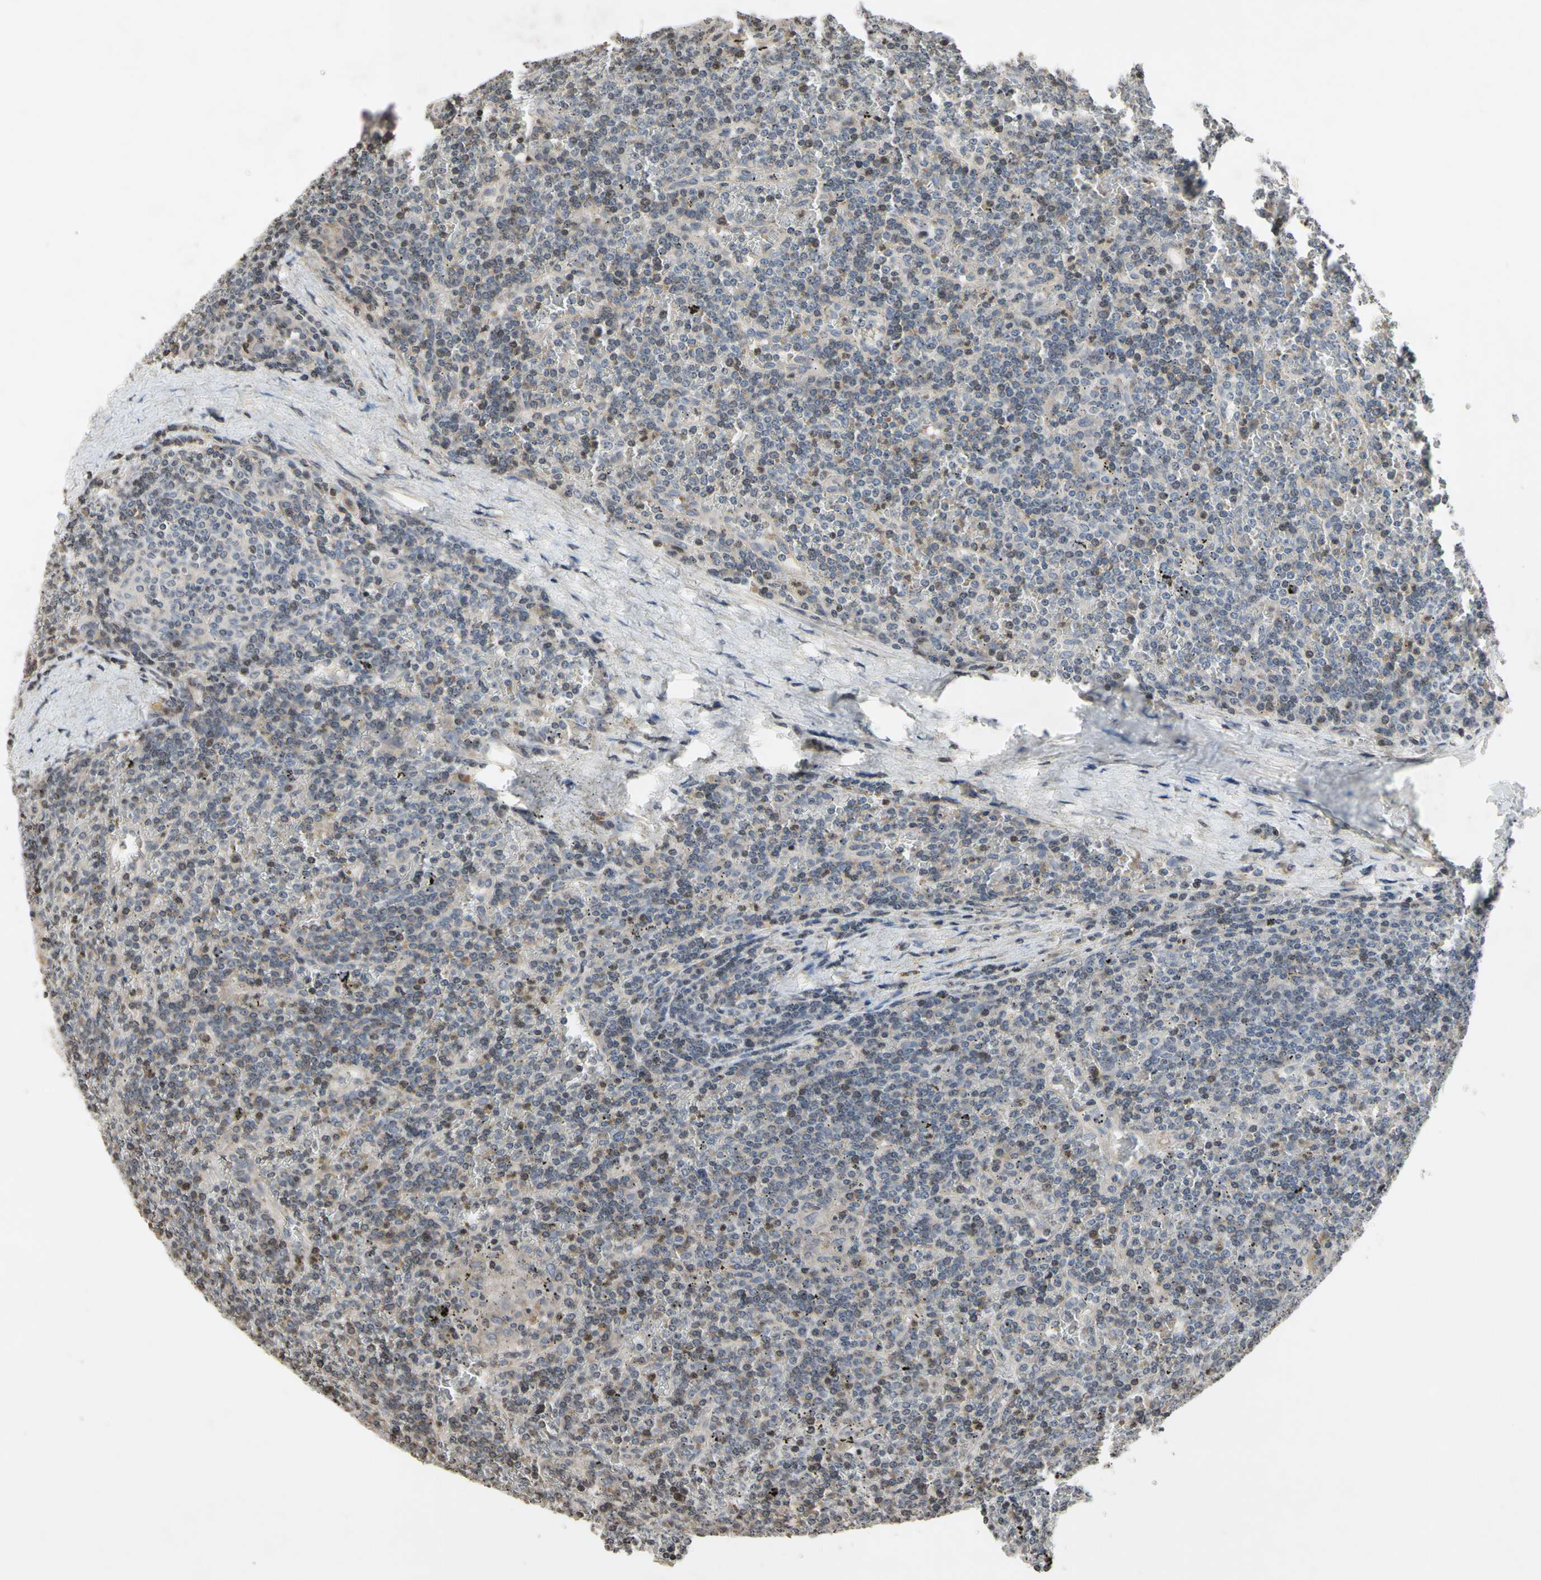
{"staining": {"intensity": "moderate", "quantity": "<25%", "location": "nuclear"}, "tissue": "lymphoma", "cell_type": "Tumor cells", "image_type": "cancer", "snomed": [{"axis": "morphology", "description": "Malignant lymphoma, non-Hodgkin's type, Low grade"}, {"axis": "topography", "description": "Spleen"}], "caption": "Immunohistochemical staining of lymphoma shows moderate nuclear protein expression in about <25% of tumor cells. (brown staining indicates protein expression, while blue staining denotes nuclei).", "gene": "ARG1", "patient": {"sex": "female", "age": 19}}